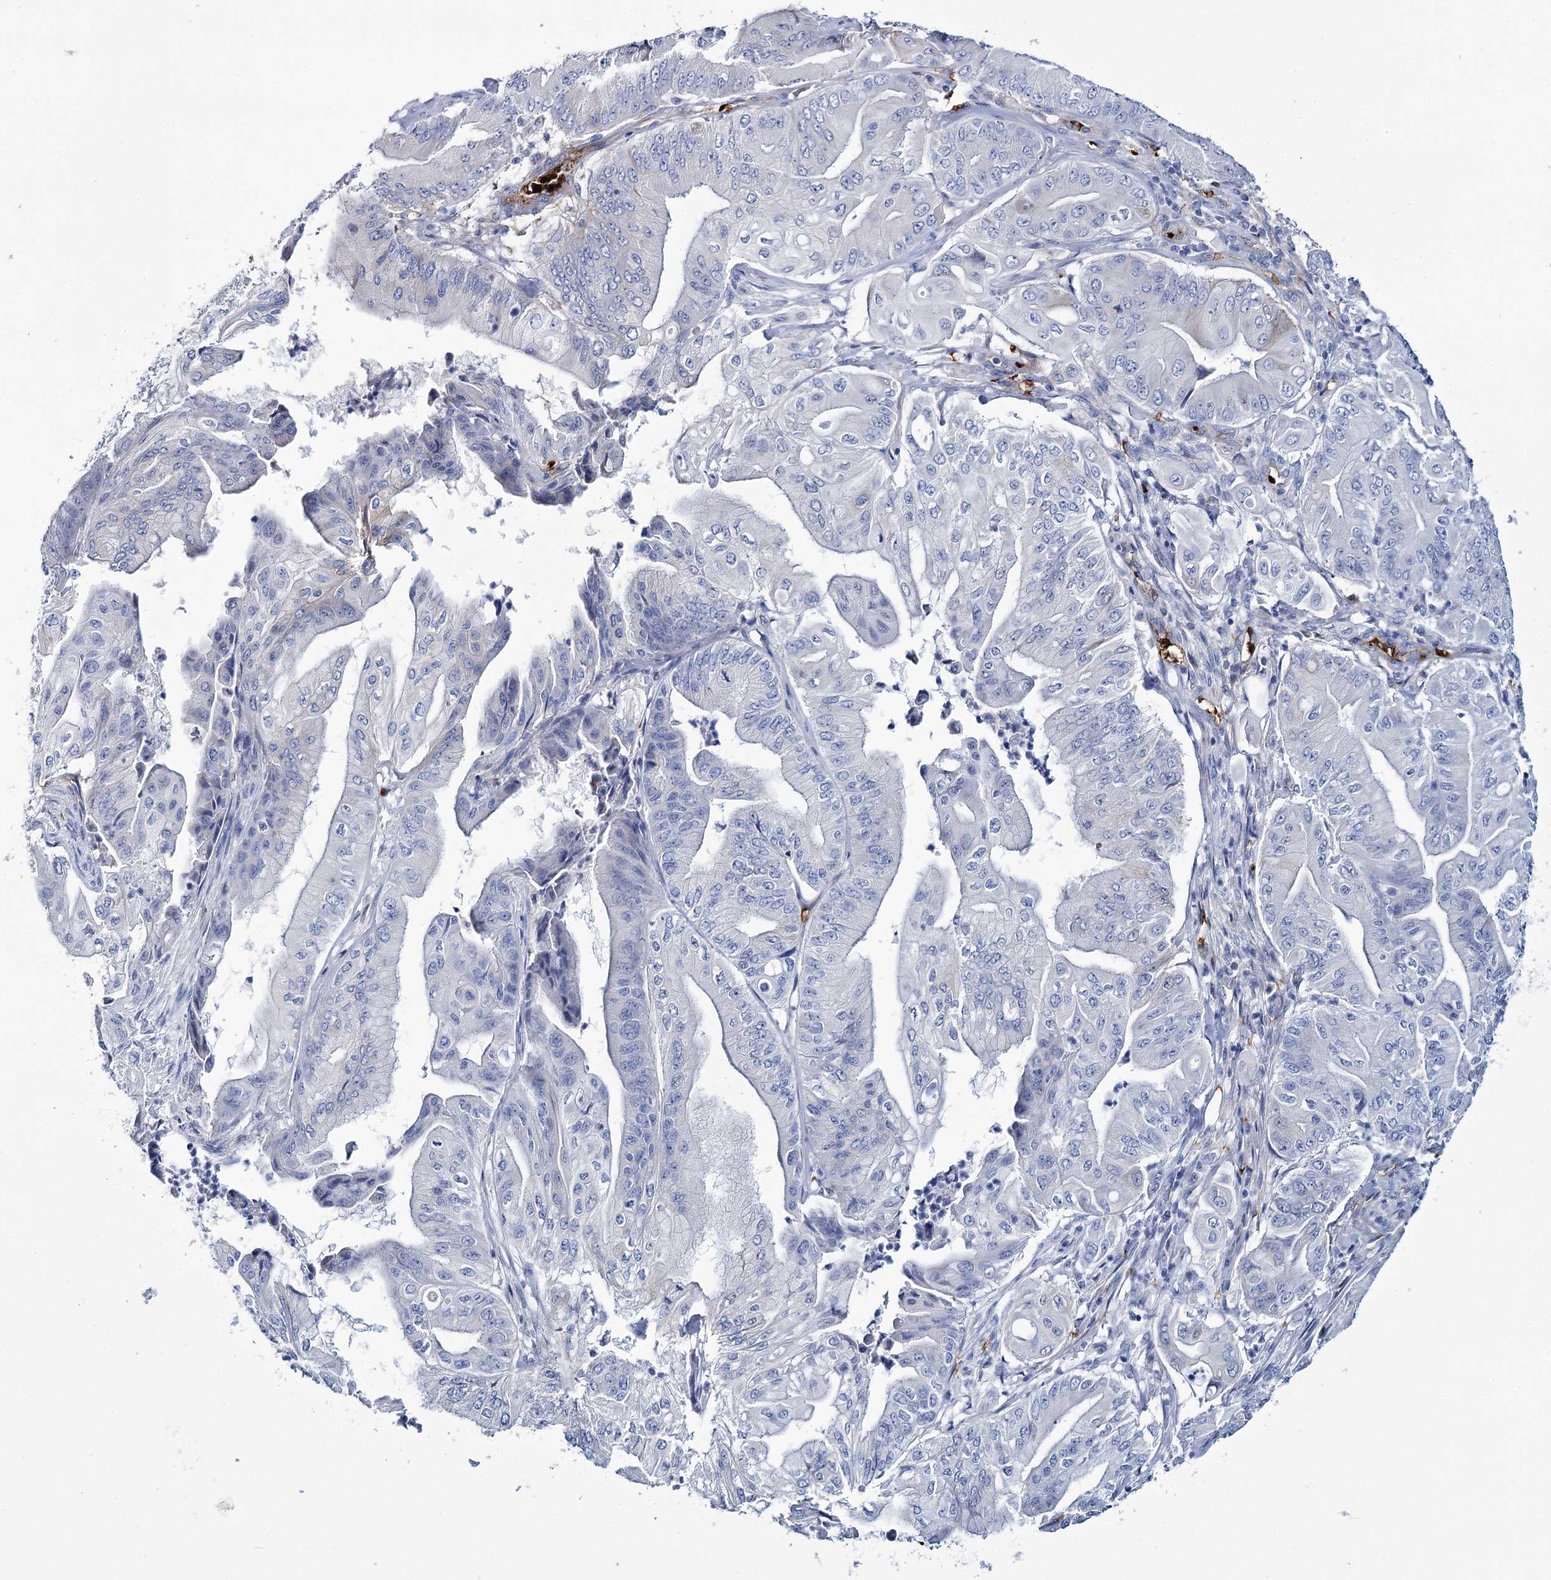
{"staining": {"intensity": "negative", "quantity": "none", "location": "none"}, "tissue": "pancreatic cancer", "cell_type": "Tumor cells", "image_type": "cancer", "snomed": [{"axis": "morphology", "description": "Adenocarcinoma, NOS"}, {"axis": "topography", "description": "Pancreas"}], "caption": "There is no significant positivity in tumor cells of pancreatic cancer (adenocarcinoma).", "gene": "GBF1", "patient": {"sex": "female", "age": 77}}